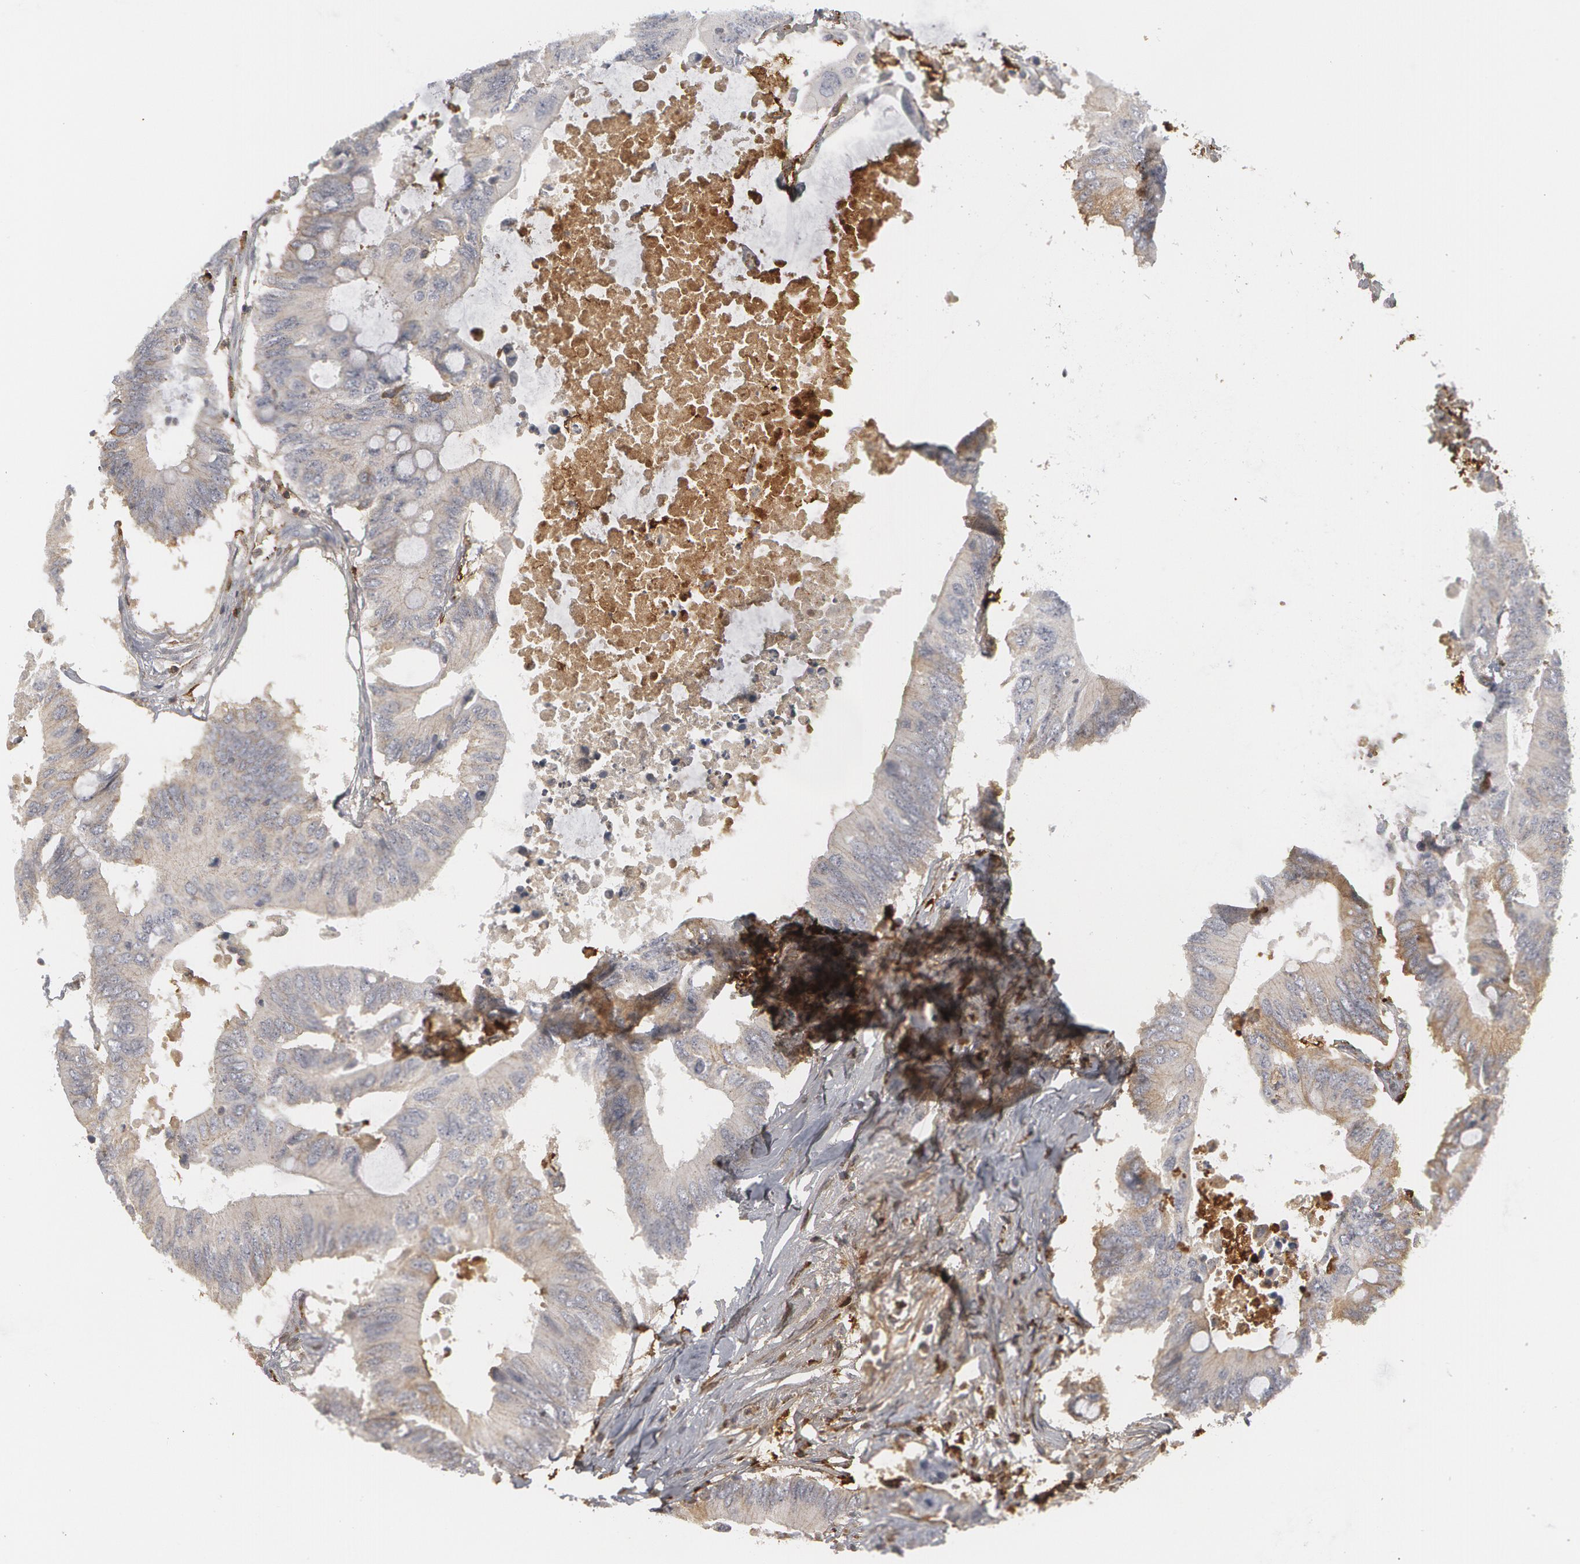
{"staining": {"intensity": "negative", "quantity": "none", "location": "none"}, "tissue": "colorectal cancer", "cell_type": "Tumor cells", "image_type": "cancer", "snomed": [{"axis": "morphology", "description": "Adenocarcinoma, NOS"}, {"axis": "topography", "description": "Colon"}], "caption": "A high-resolution histopathology image shows IHC staining of adenocarcinoma (colorectal), which displays no significant expression in tumor cells.", "gene": "C1QC", "patient": {"sex": "male", "age": 71}}